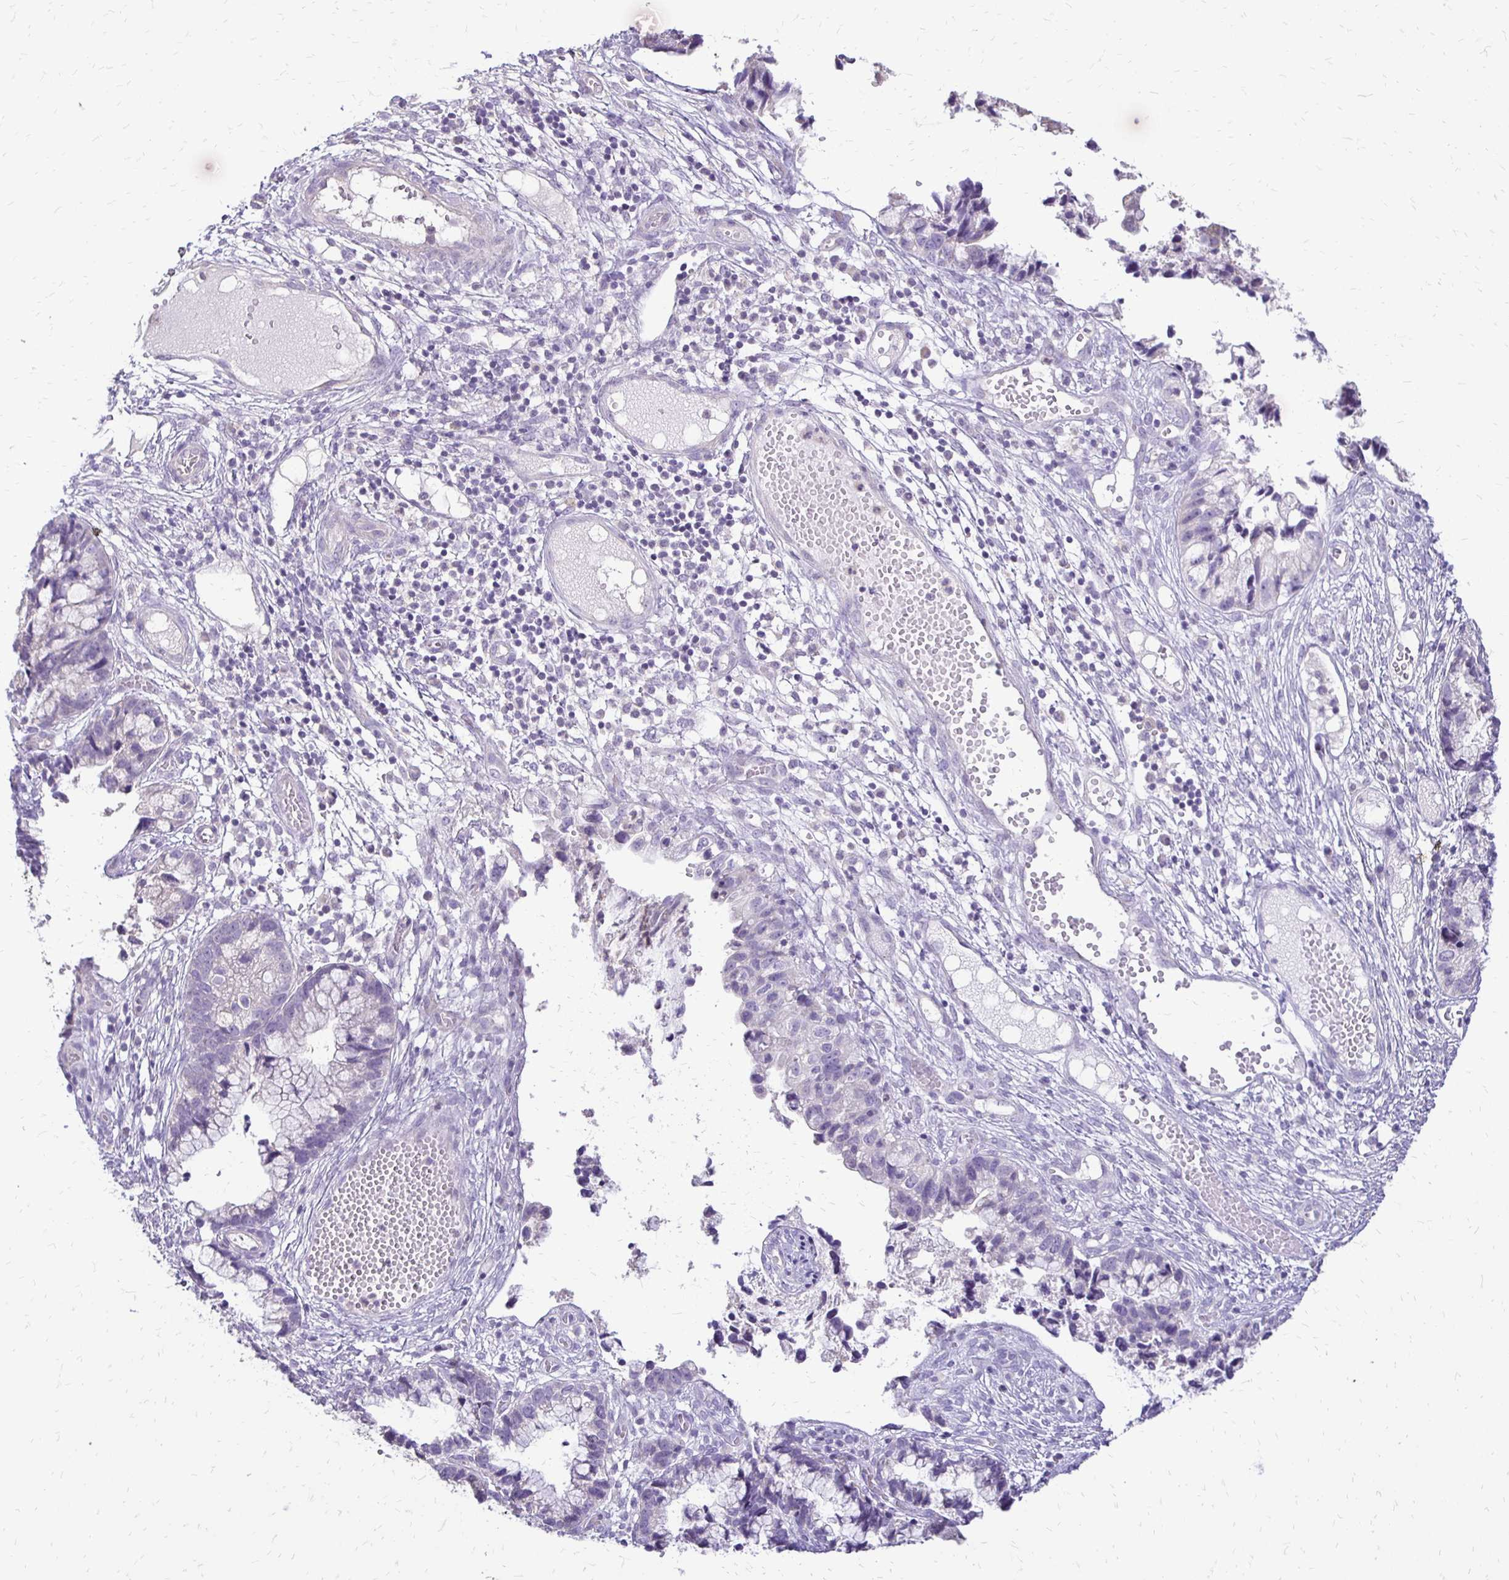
{"staining": {"intensity": "negative", "quantity": "none", "location": "none"}, "tissue": "cervical cancer", "cell_type": "Tumor cells", "image_type": "cancer", "snomed": [{"axis": "morphology", "description": "Adenocarcinoma, NOS"}, {"axis": "topography", "description": "Cervix"}], "caption": "Immunohistochemistry photomicrograph of neoplastic tissue: cervical cancer stained with DAB (3,3'-diaminobenzidine) exhibits no significant protein staining in tumor cells.", "gene": "ALPG", "patient": {"sex": "female", "age": 44}}